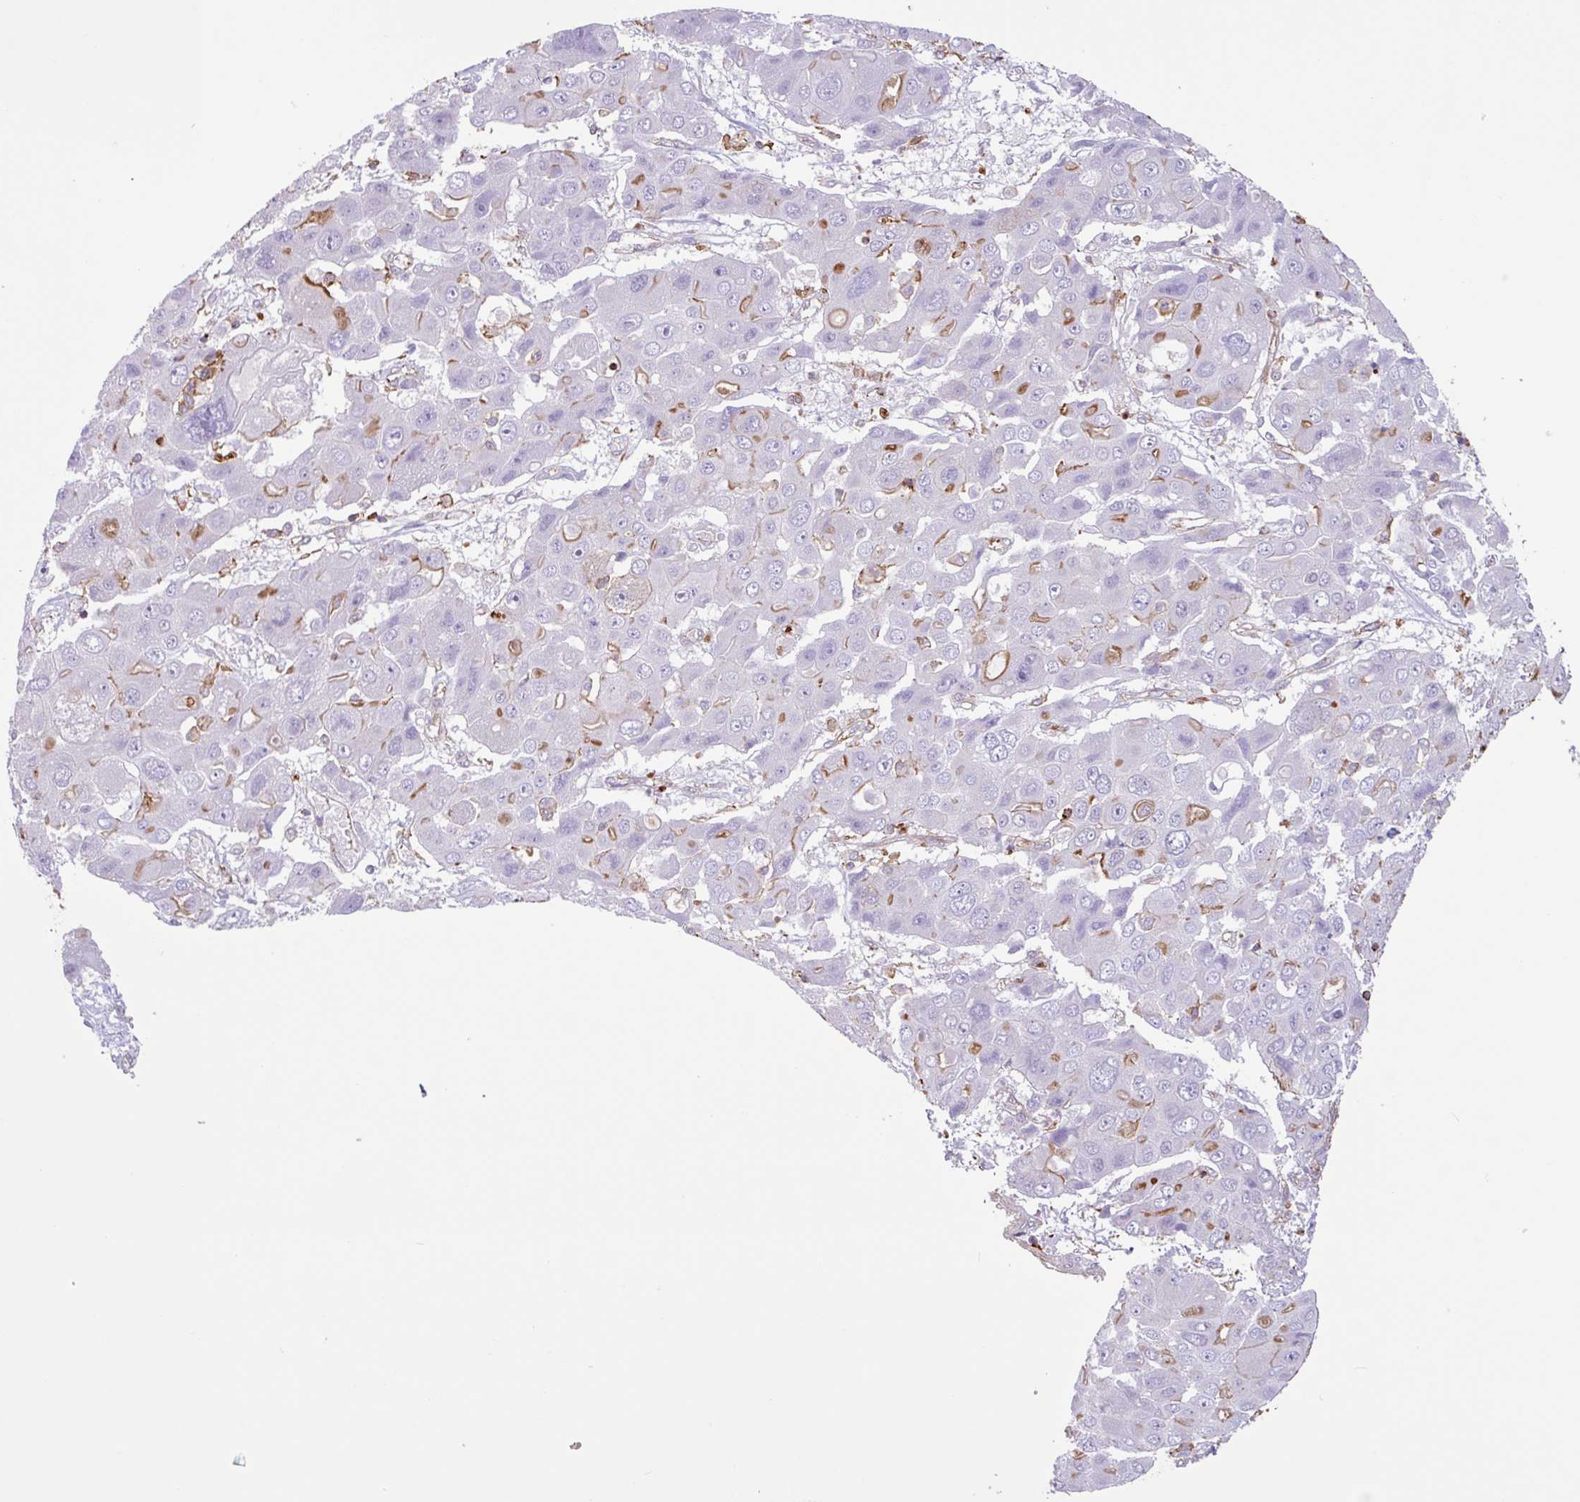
{"staining": {"intensity": "moderate", "quantity": "<25%", "location": "cytoplasmic/membranous"}, "tissue": "liver cancer", "cell_type": "Tumor cells", "image_type": "cancer", "snomed": [{"axis": "morphology", "description": "Cholangiocarcinoma"}, {"axis": "topography", "description": "Liver"}], "caption": "Cholangiocarcinoma (liver) stained with a brown dye displays moderate cytoplasmic/membranous positive expression in about <25% of tumor cells.", "gene": "PPP1R18", "patient": {"sex": "male", "age": 67}}